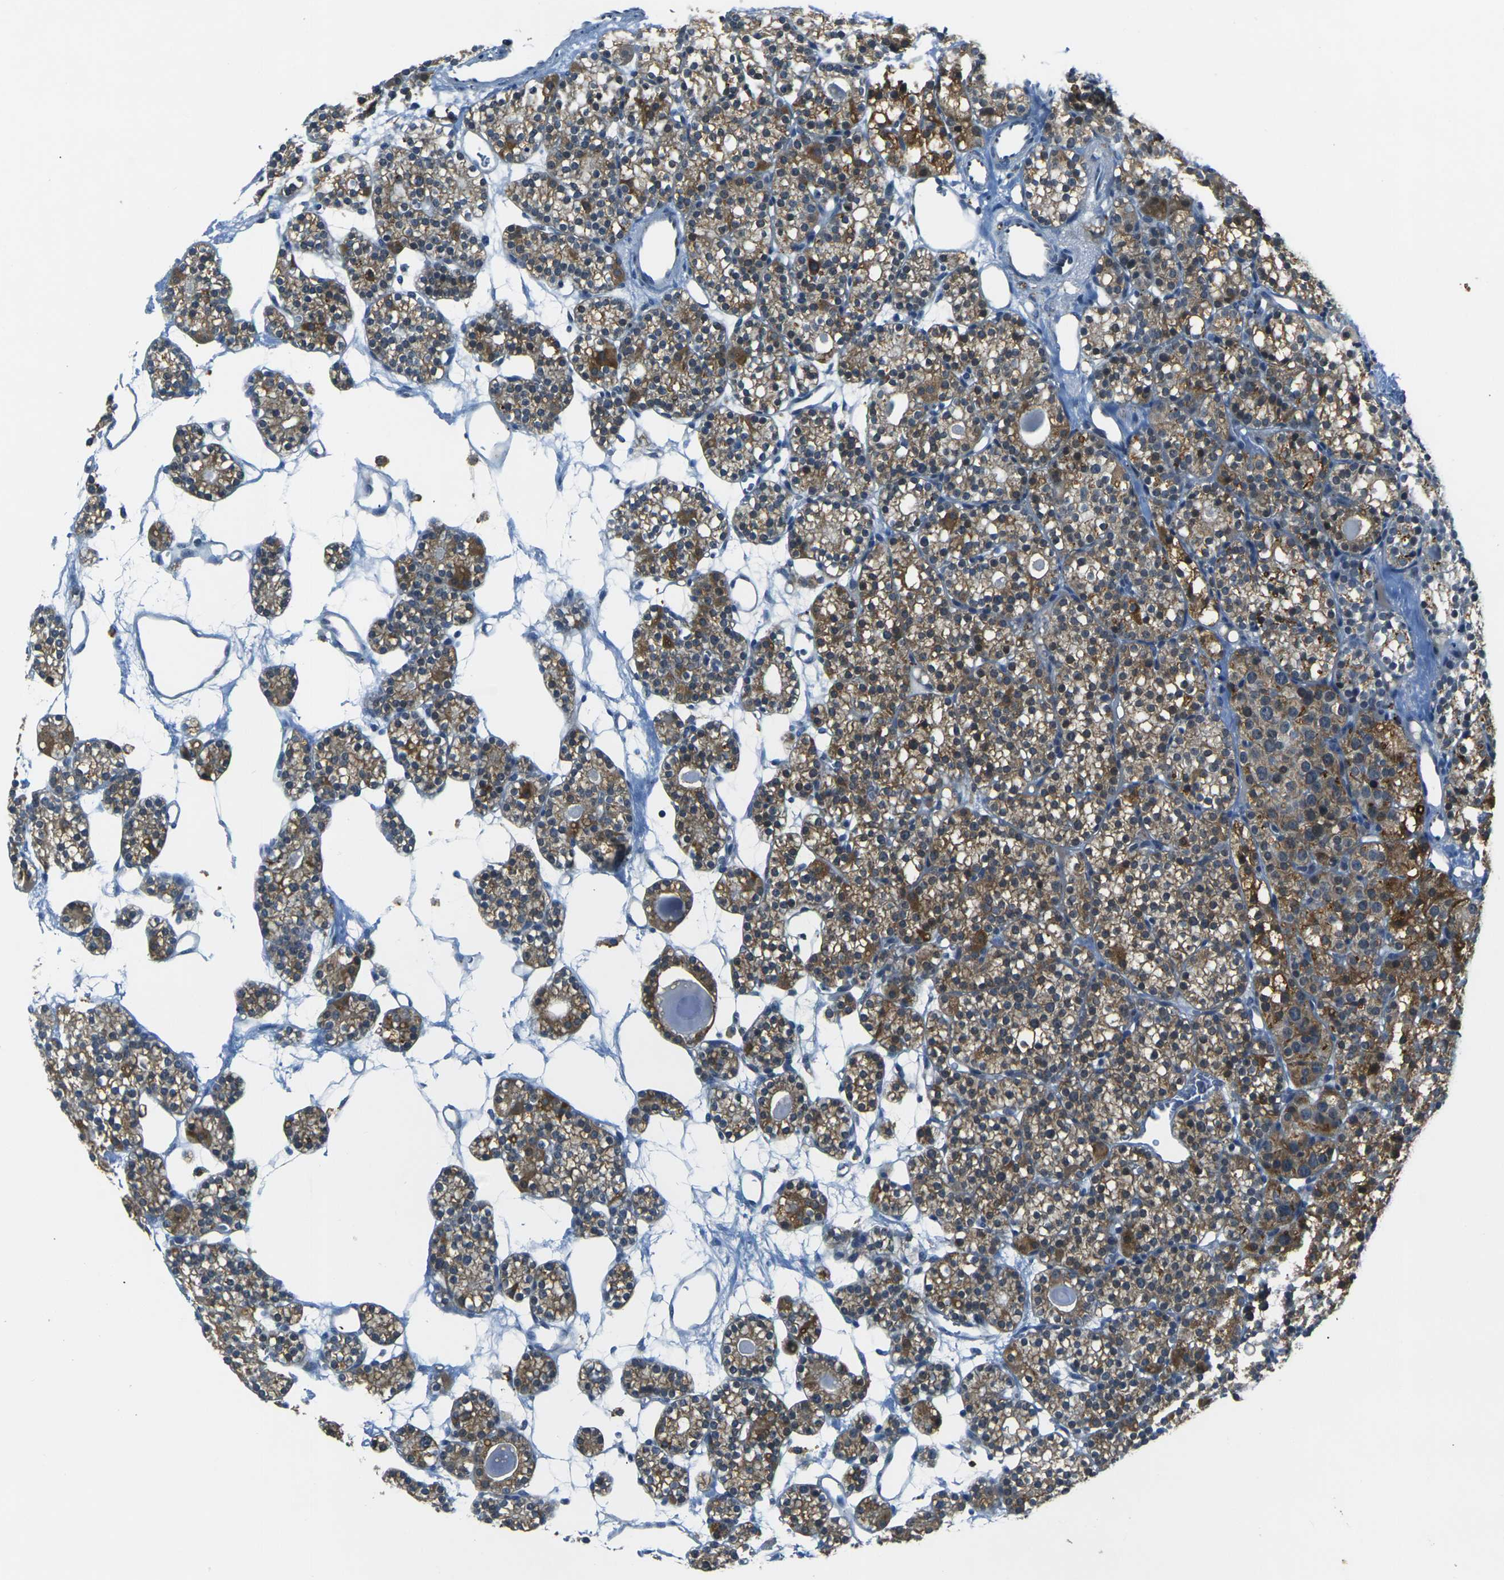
{"staining": {"intensity": "moderate", "quantity": ">75%", "location": "cytoplasmic/membranous"}, "tissue": "parathyroid gland", "cell_type": "Glandular cells", "image_type": "normal", "snomed": [{"axis": "morphology", "description": "Normal tissue, NOS"}, {"axis": "topography", "description": "Parathyroid gland"}], "caption": "Immunohistochemical staining of normal human parathyroid gland reveals >75% levels of moderate cytoplasmic/membranous protein expression in approximately >75% of glandular cells. (DAB (3,3'-diaminobenzidine) IHC with brightfield microscopy, high magnification).", "gene": "PIGL", "patient": {"sex": "female", "age": 64}}